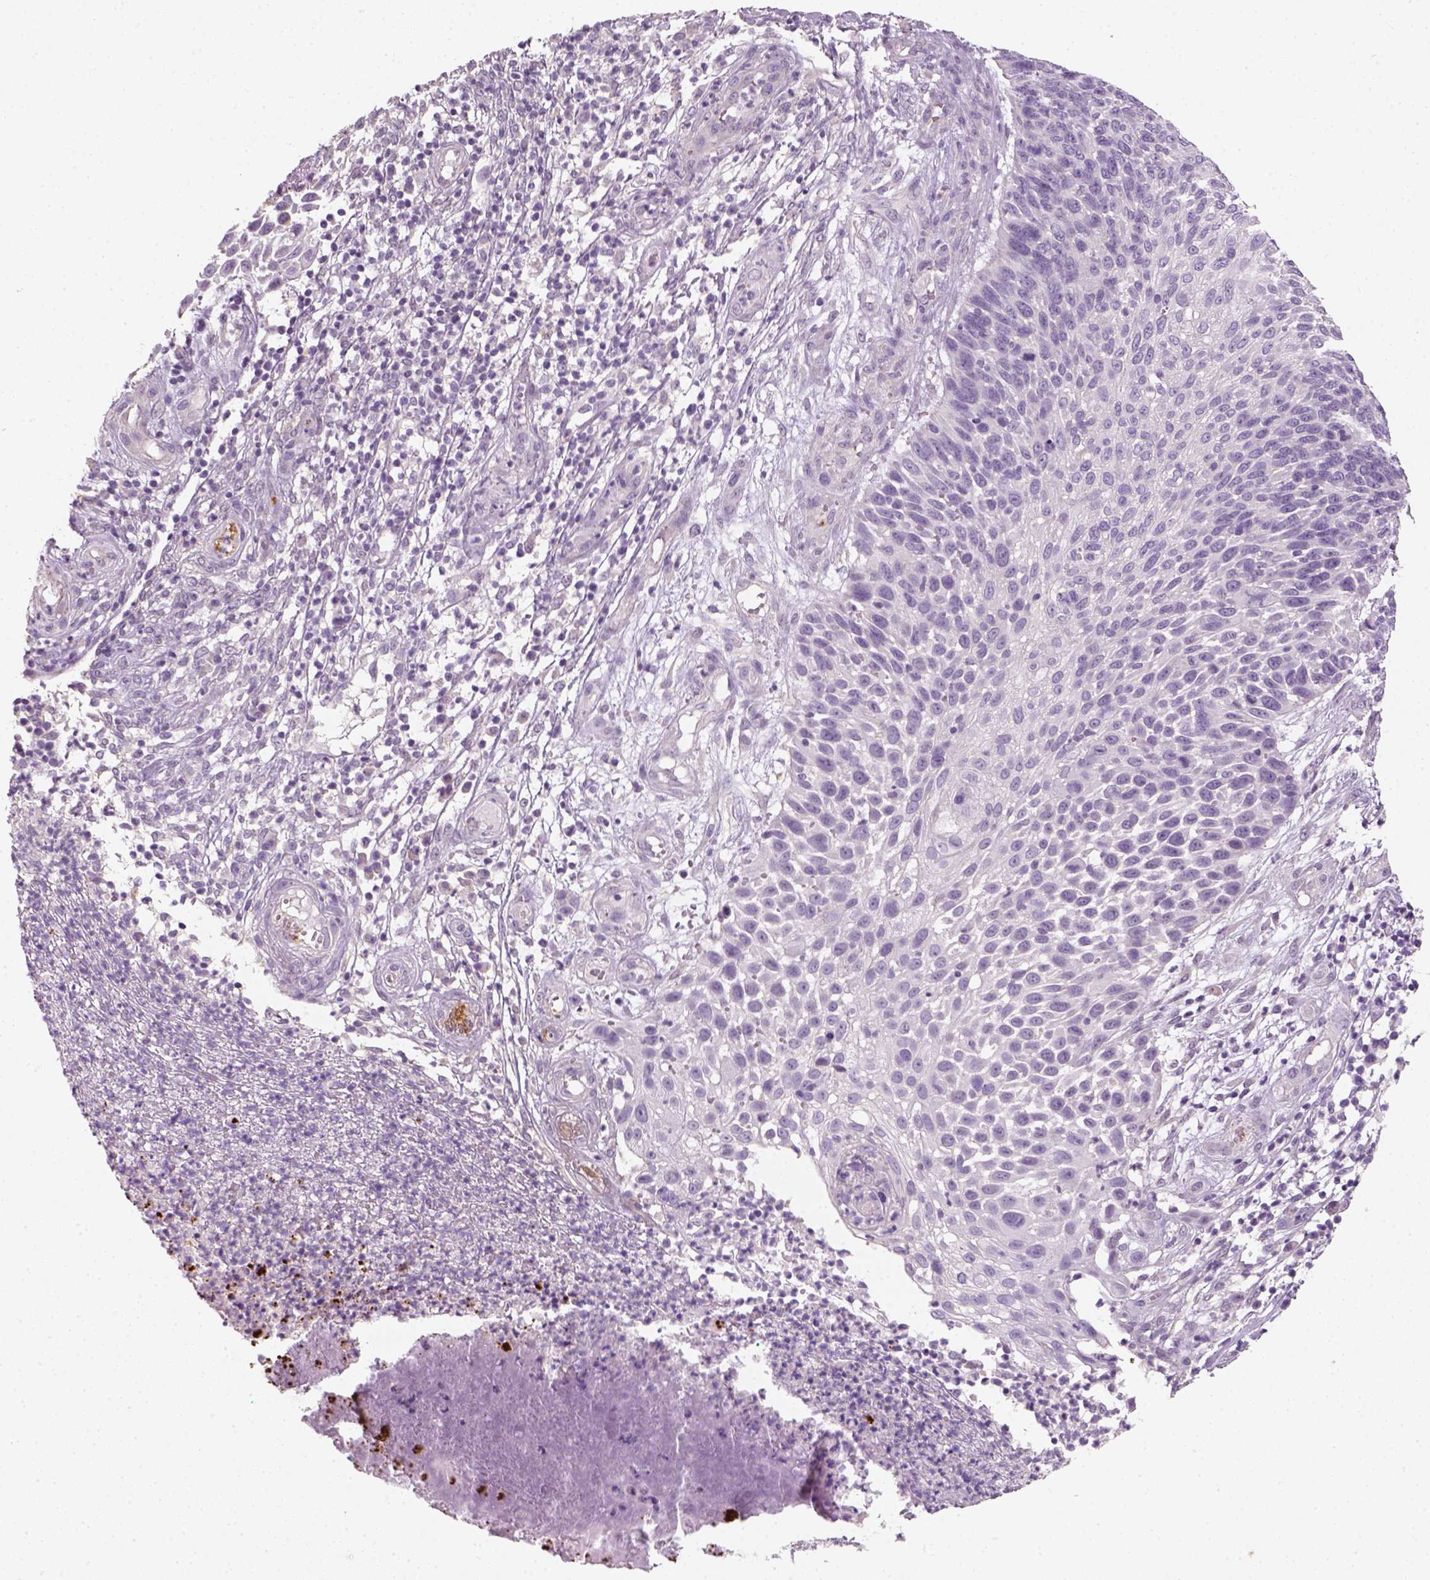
{"staining": {"intensity": "negative", "quantity": "none", "location": "none"}, "tissue": "skin cancer", "cell_type": "Tumor cells", "image_type": "cancer", "snomed": [{"axis": "morphology", "description": "Squamous cell carcinoma, NOS"}, {"axis": "topography", "description": "Skin"}], "caption": "DAB (3,3'-diaminobenzidine) immunohistochemical staining of skin squamous cell carcinoma demonstrates no significant positivity in tumor cells.", "gene": "FAM163B", "patient": {"sex": "male", "age": 92}}